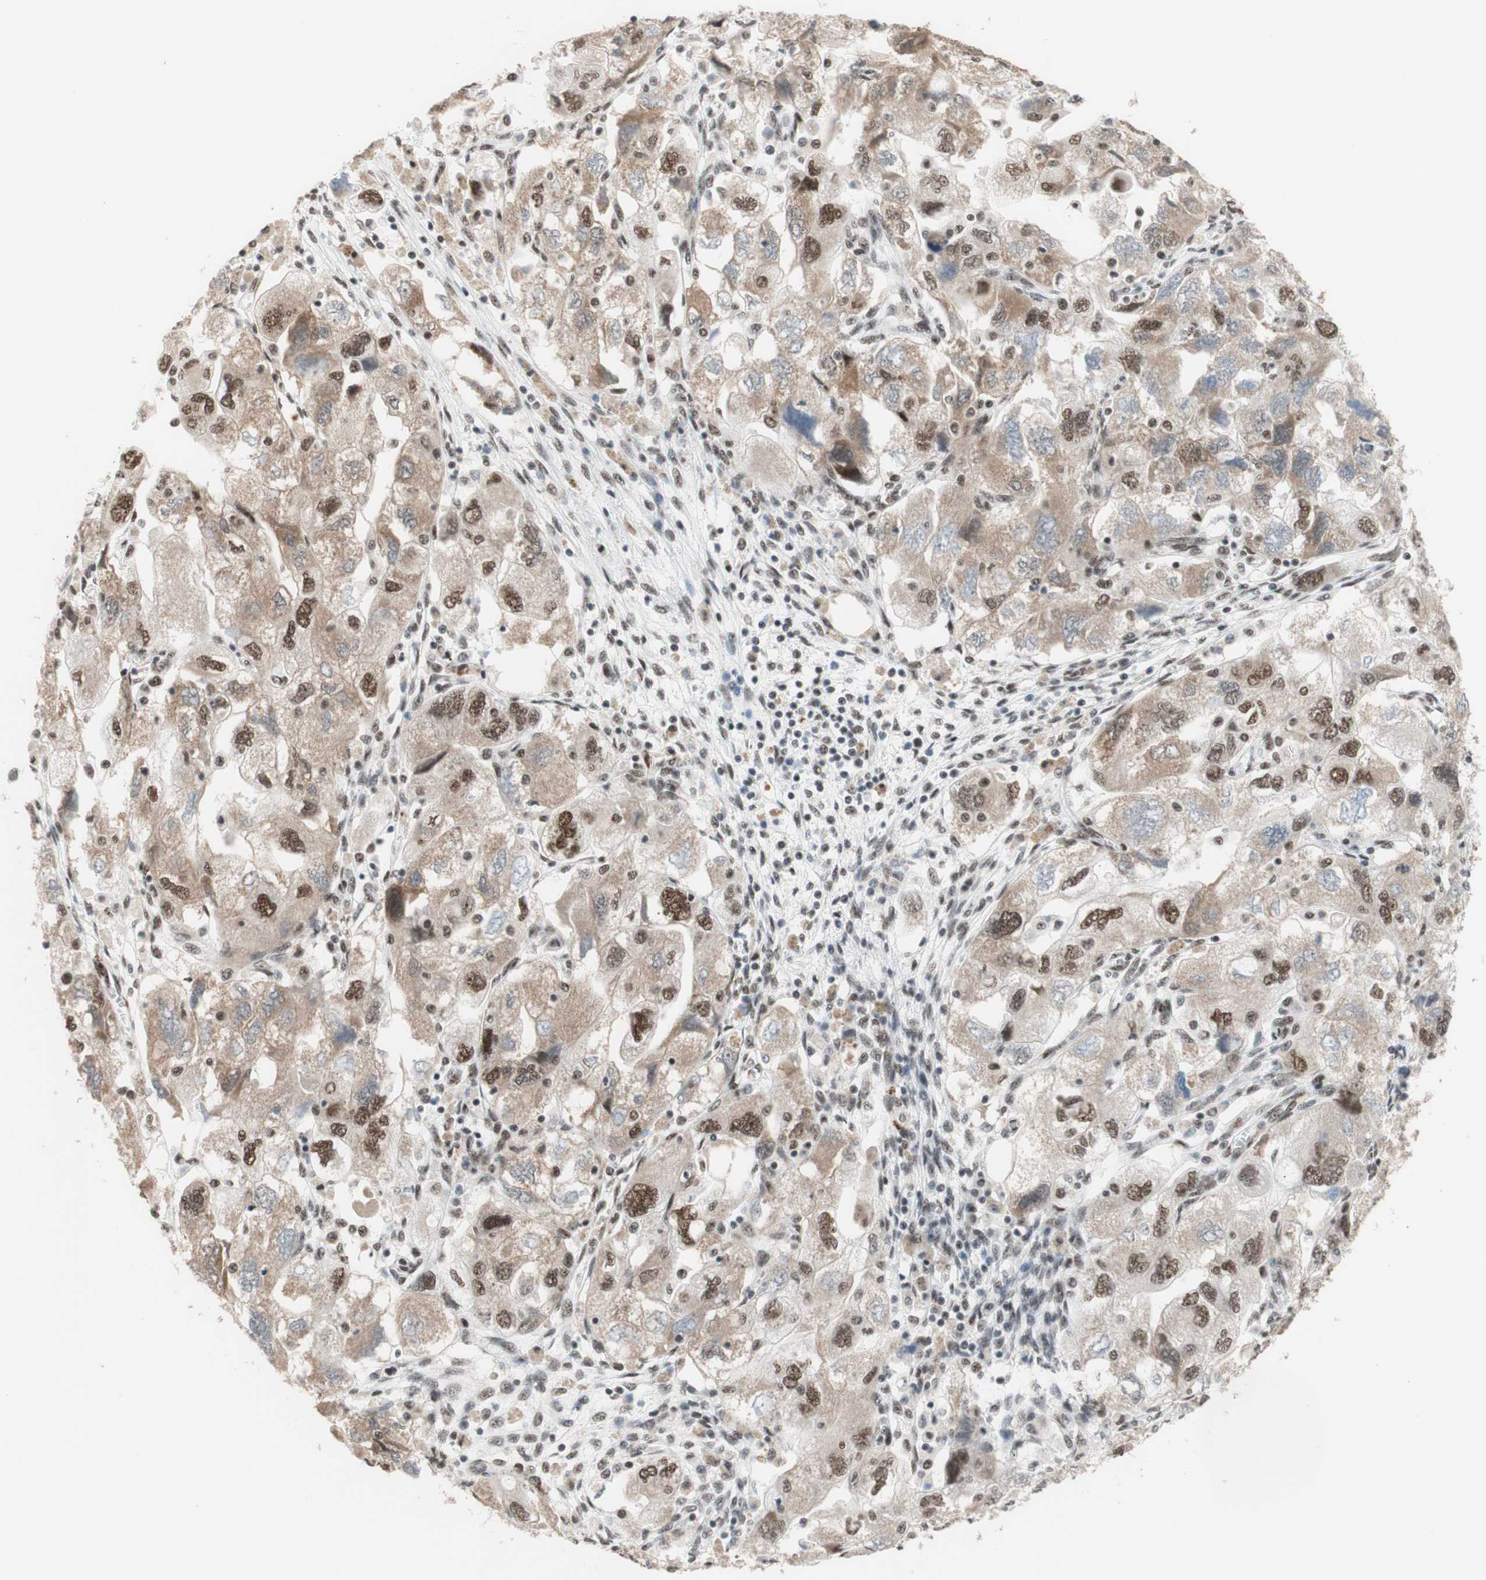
{"staining": {"intensity": "moderate", "quantity": ">75%", "location": "cytoplasmic/membranous,nuclear"}, "tissue": "ovarian cancer", "cell_type": "Tumor cells", "image_type": "cancer", "snomed": [{"axis": "morphology", "description": "Carcinoma, NOS"}, {"axis": "morphology", "description": "Cystadenocarcinoma, serous, NOS"}, {"axis": "topography", "description": "Ovary"}], "caption": "Serous cystadenocarcinoma (ovarian) stained with DAB (3,3'-diaminobenzidine) IHC displays medium levels of moderate cytoplasmic/membranous and nuclear staining in approximately >75% of tumor cells.", "gene": "PRPF19", "patient": {"sex": "female", "age": 69}}